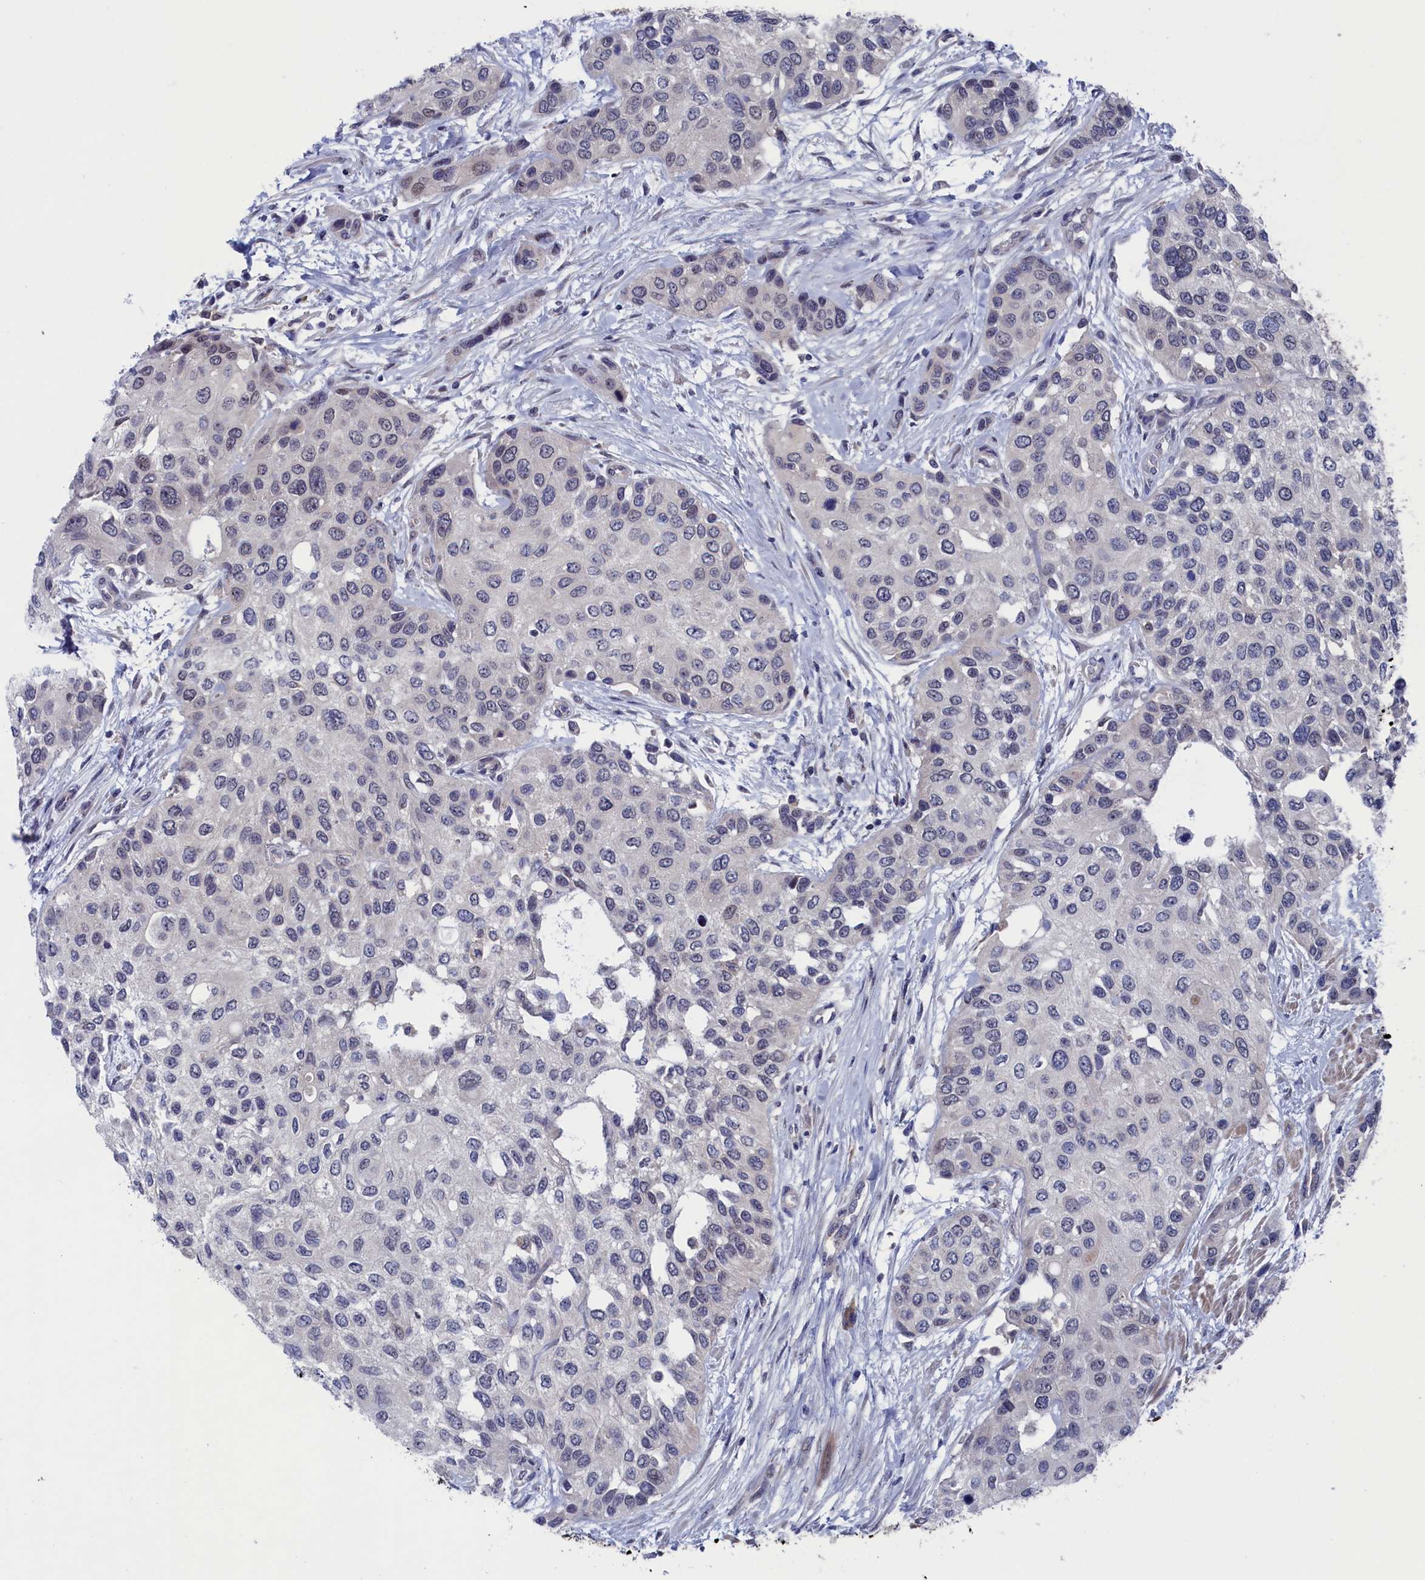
{"staining": {"intensity": "negative", "quantity": "none", "location": "none"}, "tissue": "urothelial cancer", "cell_type": "Tumor cells", "image_type": "cancer", "snomed": [{"axis": "morphology", "description": "Normal tissue, NOS"}, {"axis": "morphology", "description": "Urothelial carcinoma, High grade"}, {"axis": "topography", "description": "Vascular tissue"}, {"axis": "topography", "description": "Urinary bladder"}], "caption": "The photomicrograph displays no significant expression in tumor cells of urothelial cancer.", "gene": "SPATA13", "patient": {"sex": "female", "age": 56}}